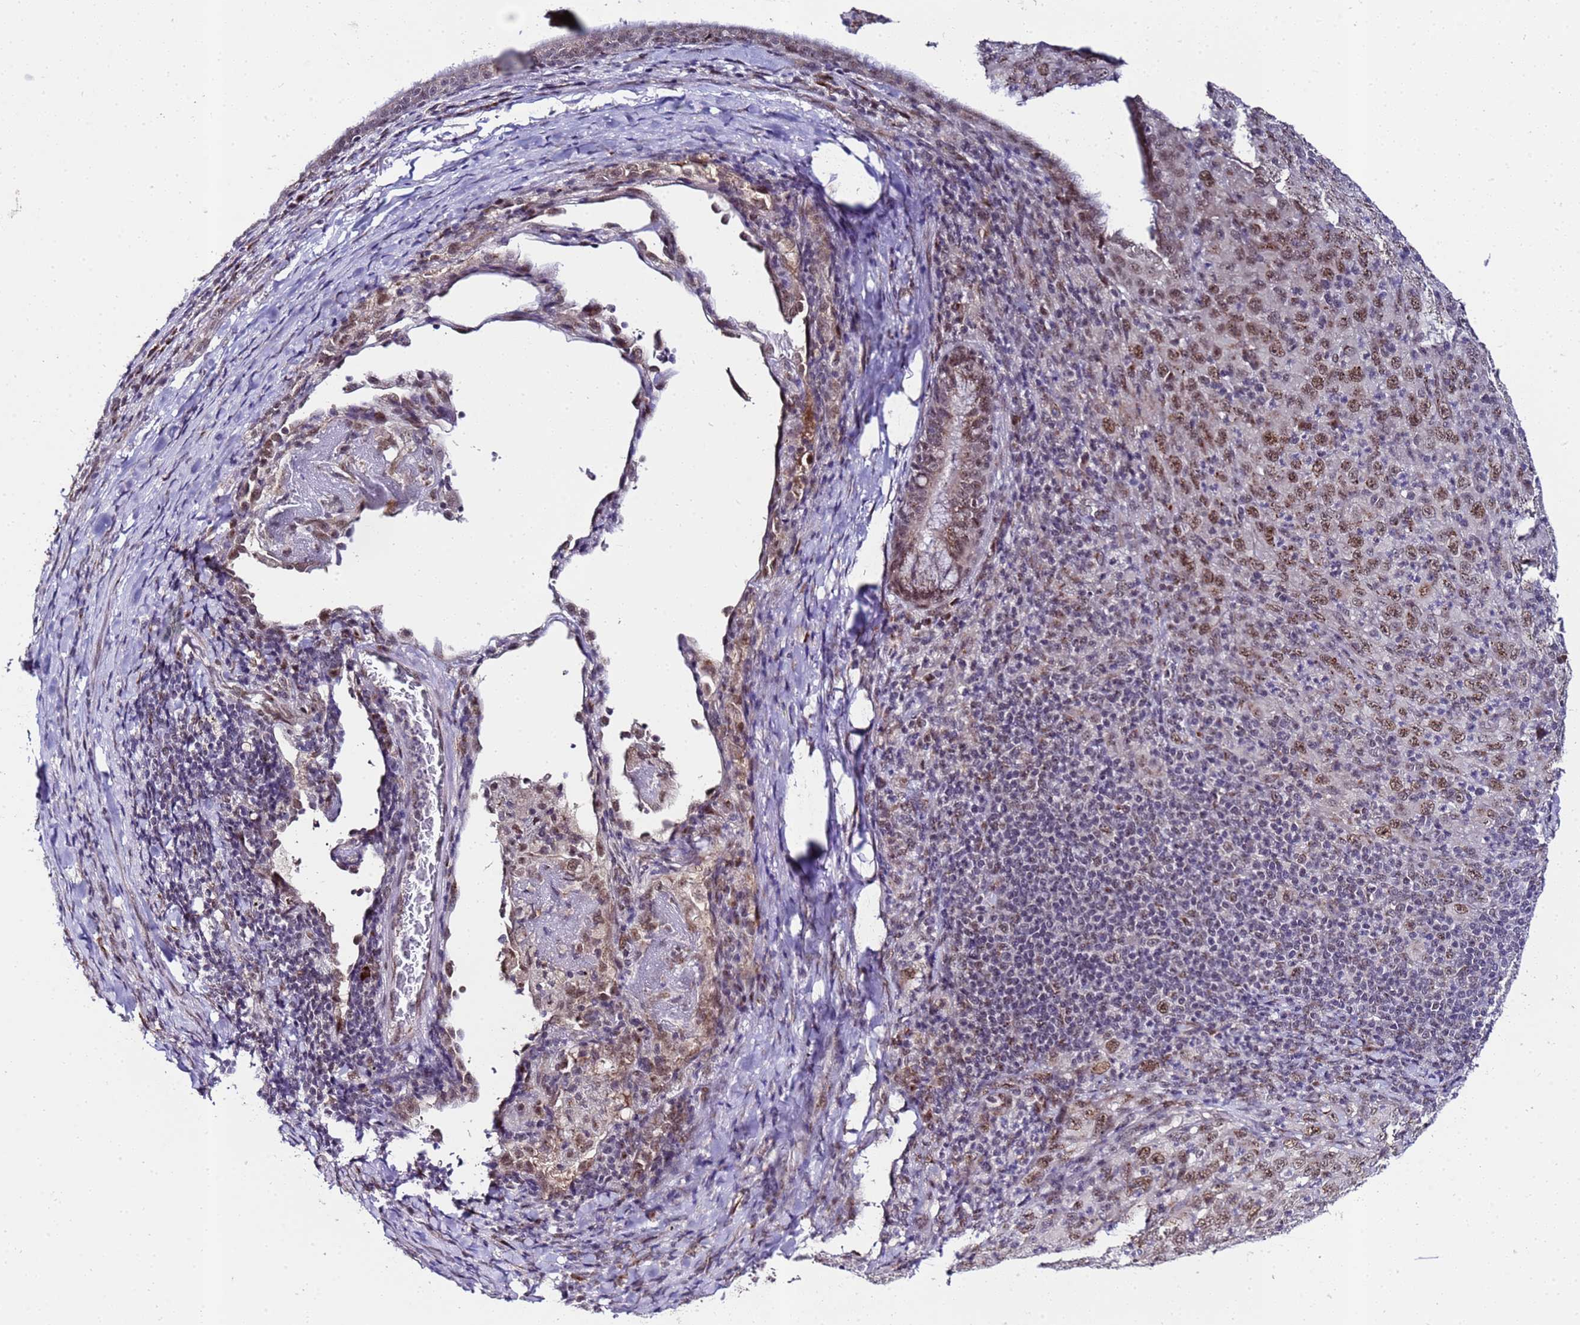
{"staining": {"intensity": "moderate", "quantity": ">75%", "location": "nuclear"}, "tissue": "melanoma", "cell_type": "Tumor cells", "image_type": "cancer", "snomed": [{"axis": "morphology", "description": "Malignant melanoma, Metastatic site"}, {"axis": "topography", "description": "Skin"}], "caption": "Melanoma stained with a brown dye shows moderate nuclear positive staining in about >75% of tumor cells.", "gene": "C19orf47", "patient": {"sex": "female", "age": 56}}